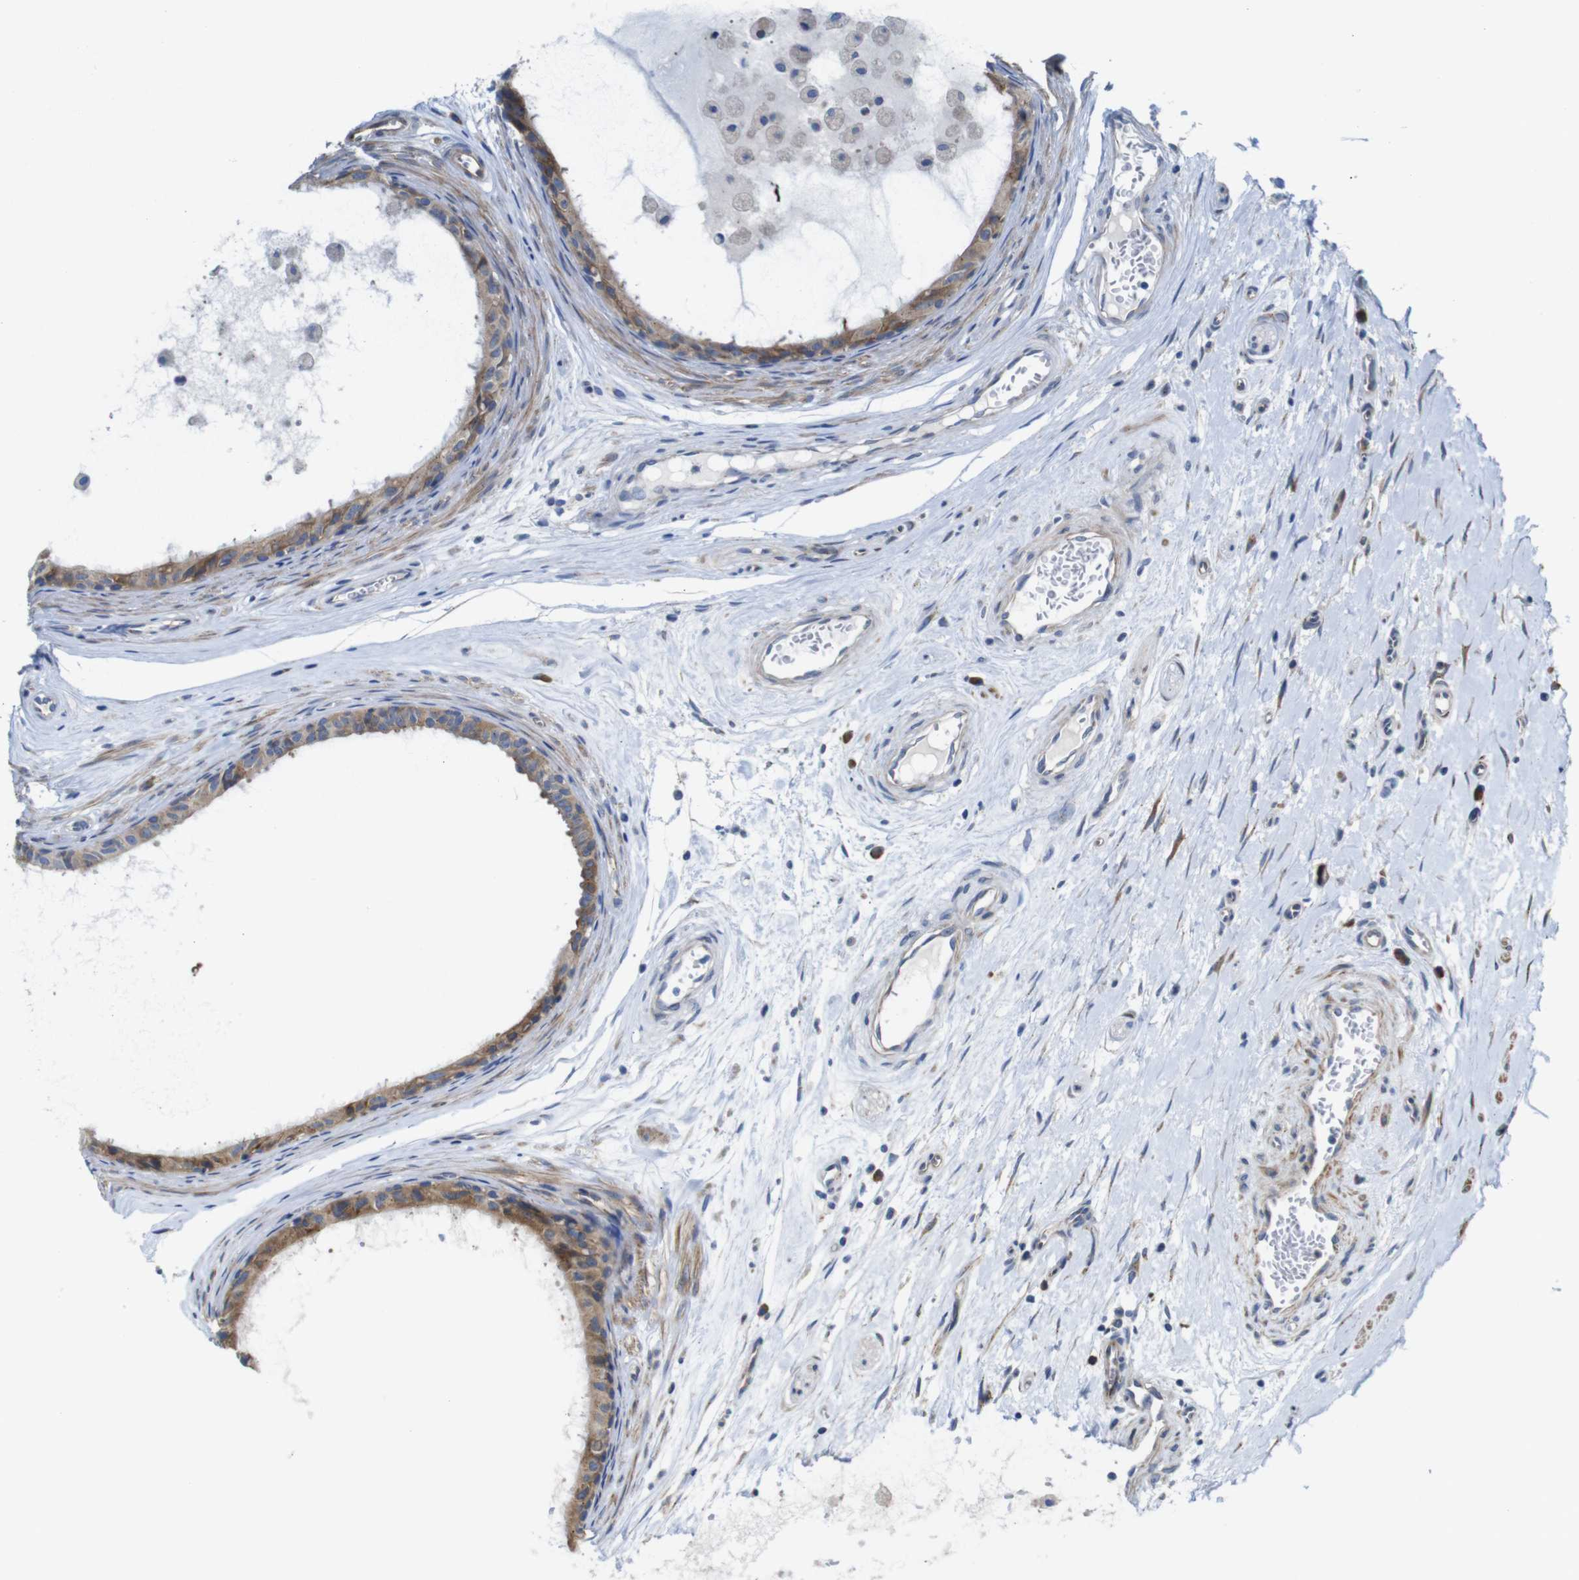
{"staining": {"intensity": "strong", "quantity": ">75%", "location": "cytoplasmic/membranous"}, "tissue": "epididymis", "cell_type": "Glandular cells", "image_type": "normal", "snomed": [{"axis": "morphology", "description": "Normal tissue, NOS"}, {"axis": "morphology", "description": "Inflammation, NOS"}, {"axis": "topography", "description": "Epididymis"}], "caption": "Immunohistochemical staining of unremarkable human epididymis reveals high levels of strong cytoplasmic/membranous positivity in approximately >75% of glandular cells.", "gene": "DDRGK1", "patient": {"sex": "male", "age": 85}}